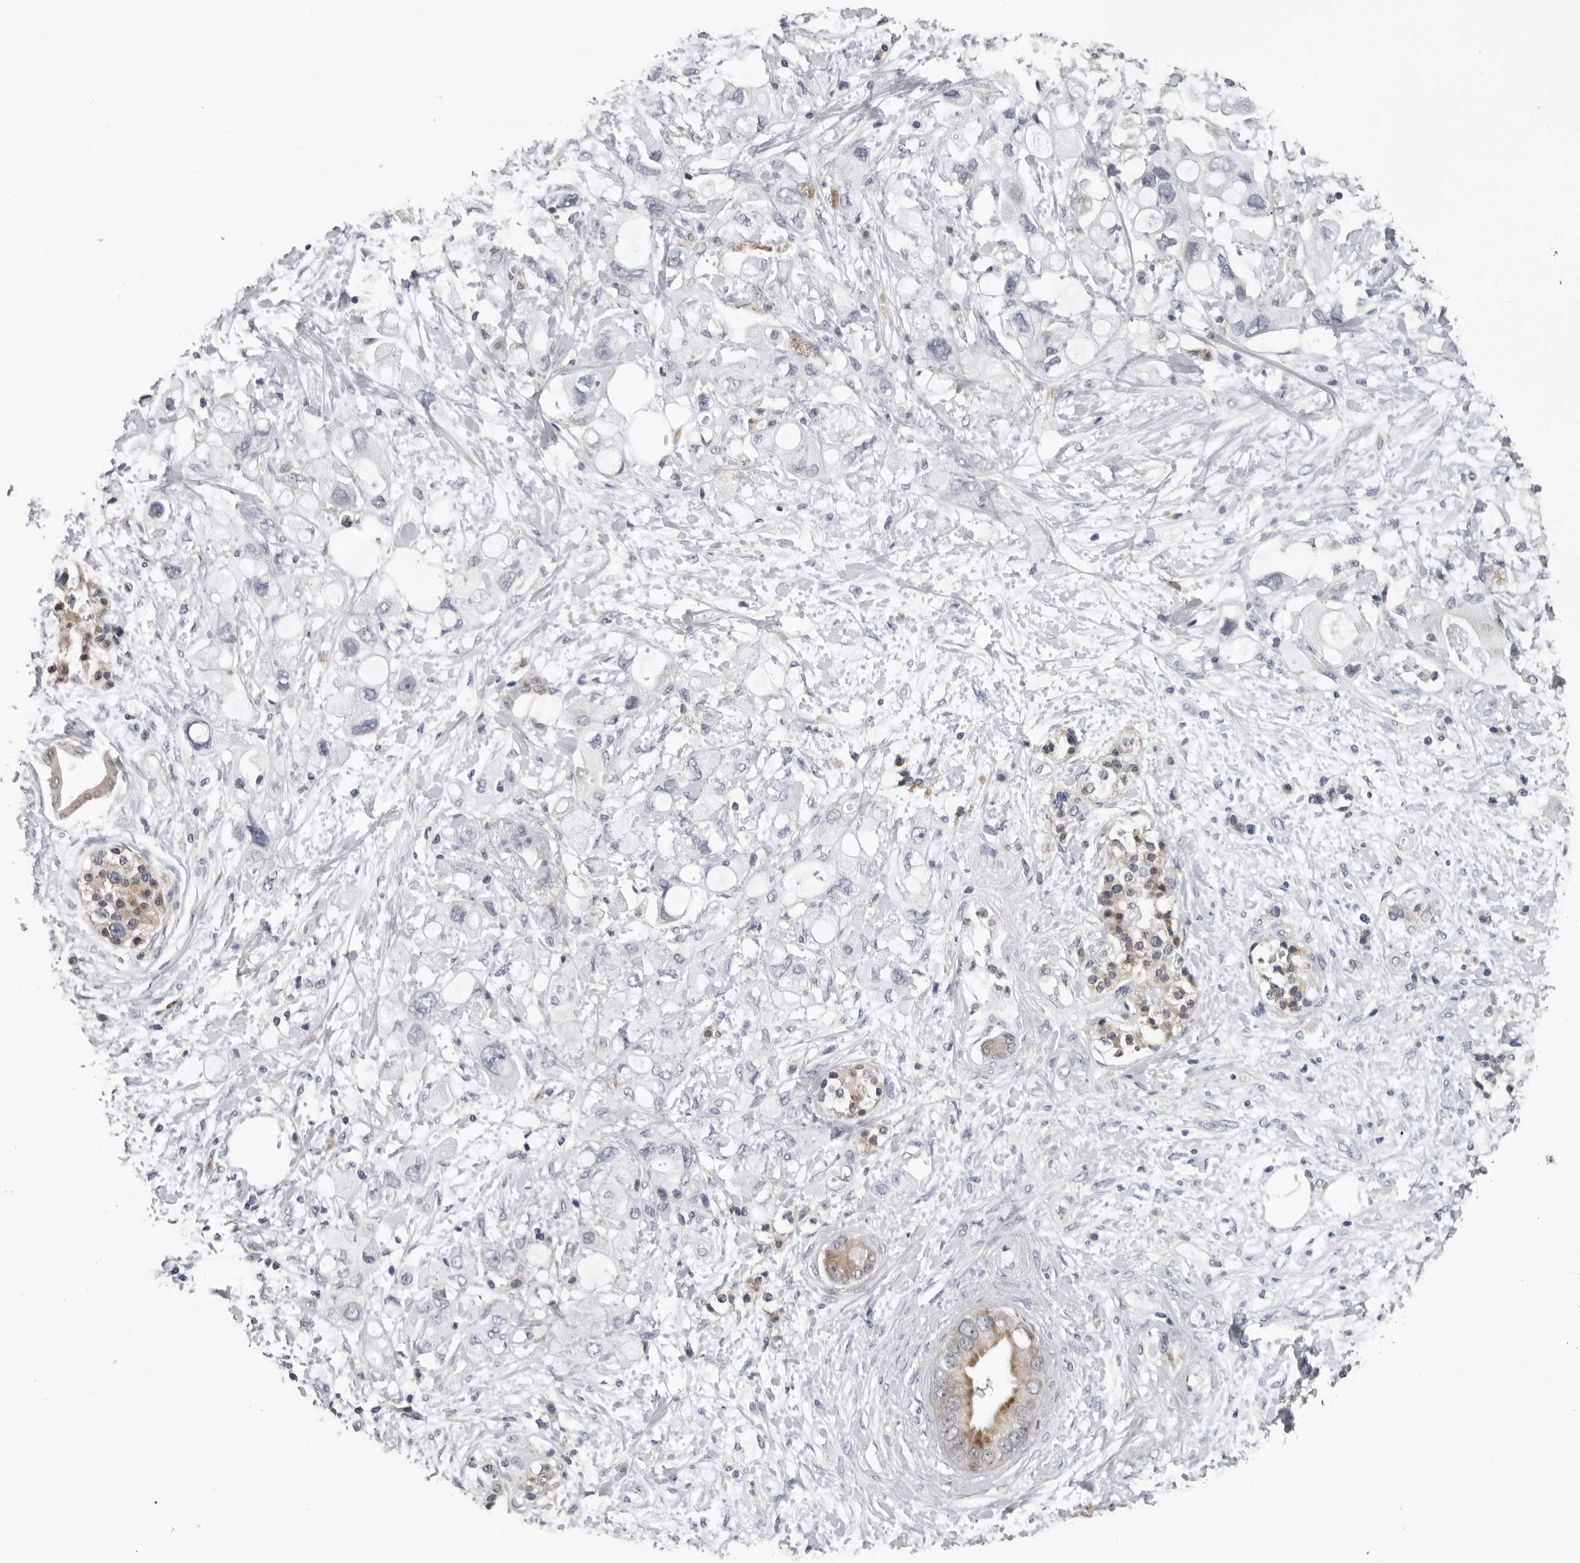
{"staining": {"intensity": "negative", "quantity": "none", "location": "none"}, "tissue": "pancreatic cancer", "cell_type": "Tumor cells", "image_type": "cancer", "snomed": [{"axis": "morphology", "description": "Adenocarcinoma, NOS"}, {"axis": "topography", "description": "Pancreas"}], "caption": "High magnification brightfield microscopy of pancreatic adenocarcinoma stained with DAB (brown) and counterstained with hematoxylin (blue): tumor cells show no significant positivity. (Stains: DAB (3,3'-diaminobenzidine) IHC with hematoxylin counter stain, Microscopy: brightfield microscopy at high magnification).", "gene": "CPT2", "patient": {"sex": "female", "age": 56}}